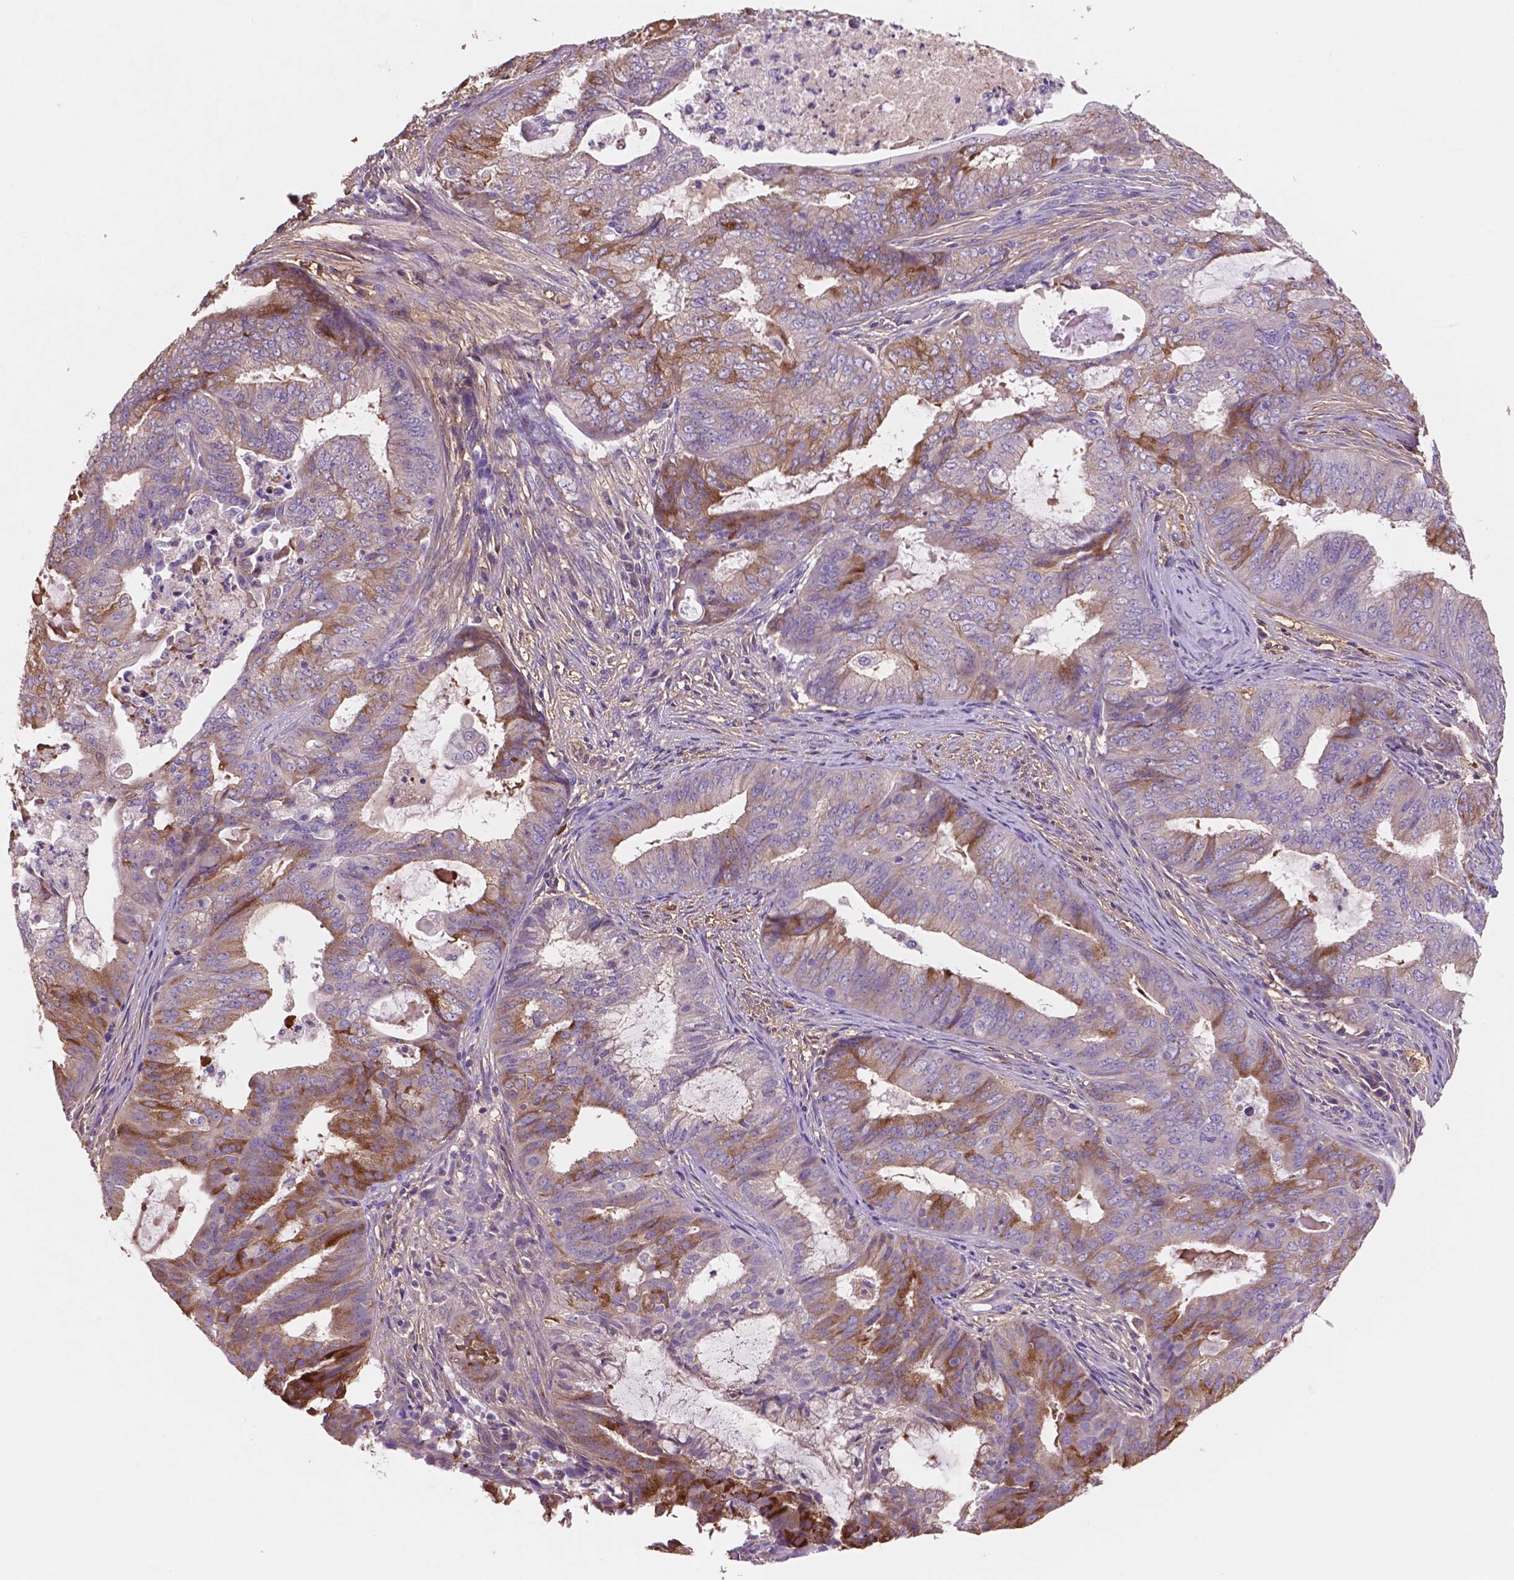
{"staining": {"intensity": "moderate", "quantity": "<25%", "location": "cytoplasmic/membranous"}, "tissue": "endometrial cancer", "cell_type": "Tumor cells", "image_type": "cancer", "snomed": [{"axis": "morphology", "description": "Adenocarcinoma, NOS"}, {"axis": "topography", "description": "Endometrium"}], "caption": "Protein positivity by IHC demonstrates moderate cytoplasmic/membranous expression in approximately <25% of tumor cells in endometrial cancer (adenocarcinoma). (Stains: DAB (3,3'-diaminobenzidine) in brown, nuclei in blue, Microscopy: brightfield microscopy at high magnification).", "gene": "MKRN2OS", "patient": {"sex": "female", "age": 62}}